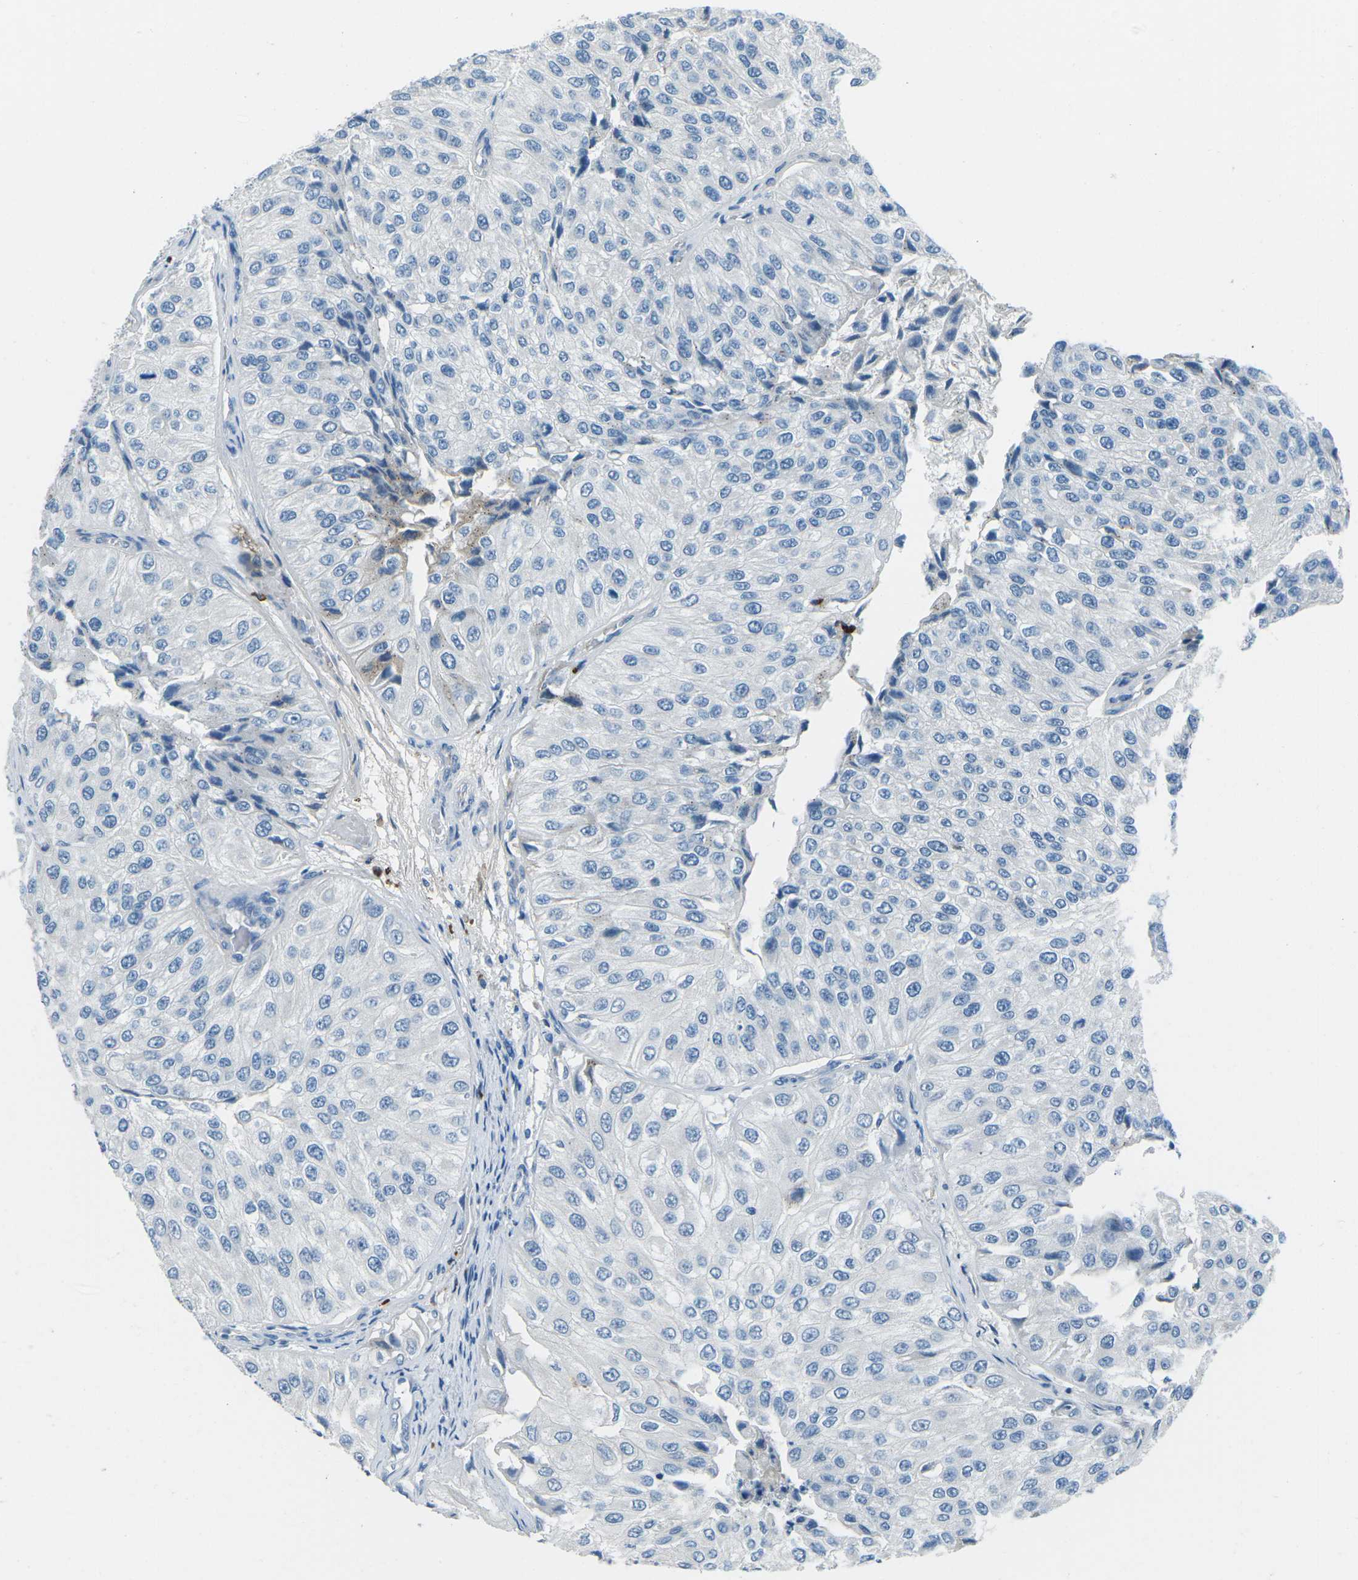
{"staining": {"intensity": "negative", "quantity": "none", "location": "none"}, "tissue": "urothelial cancer", "cell_type": "Tumor cells", "image_type": "cancer", "snomed": [{"axis": "morphology", "description": "Urothelial carcinoma, High grade"}, {"axis": "topography", "description": "Kidney"}, {"axis": "topography", "description": "Urinary bladder"}], "caption": "High magnification brightfield microscopy of urothelial cancer stained with DAB (3,3'-diaminobenzidine) (brown) and counterstained with hematoxylin (blue): tumor cells show no significant expression.", "gene": "FCN1", "patient": {"sex": "male", "age": 77}}